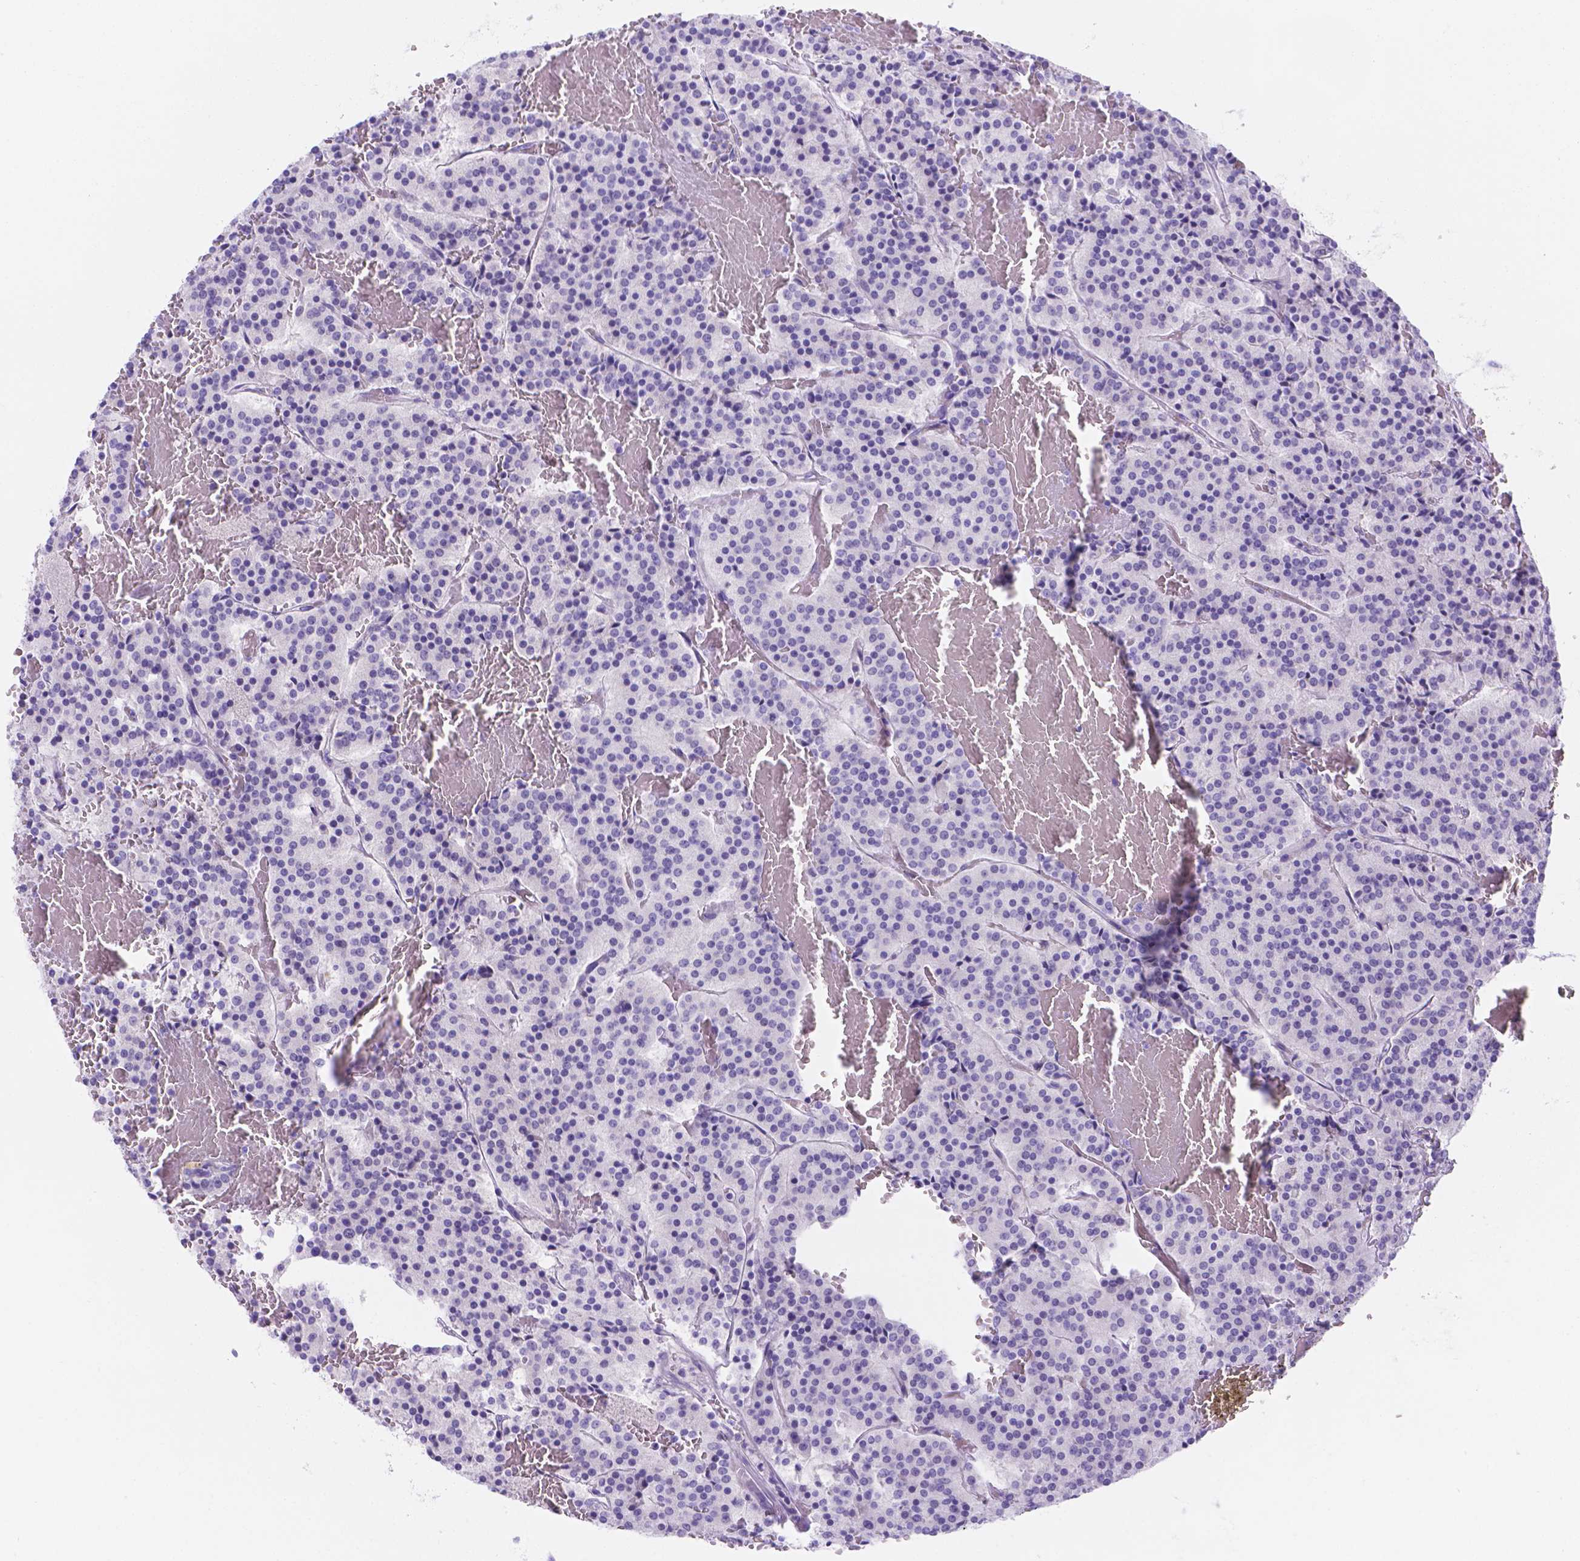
{"staining": {"intensity": "negative", "quantity": "none", "location": "none"}, "tissue": "carcinoid", "cell_type": "Tumor cells", "image_type": "cancer", "snomed": [{"axis": "morphology", "description": "Carcinoid, malignant, NOS"}, {"axis": "topography", "description": "Lung"}], "caption": "There is no significant staining in tumor cells of malignant carcinoid.", "gene": "MLN", "patient": {"sex": "male", "age": 70}}